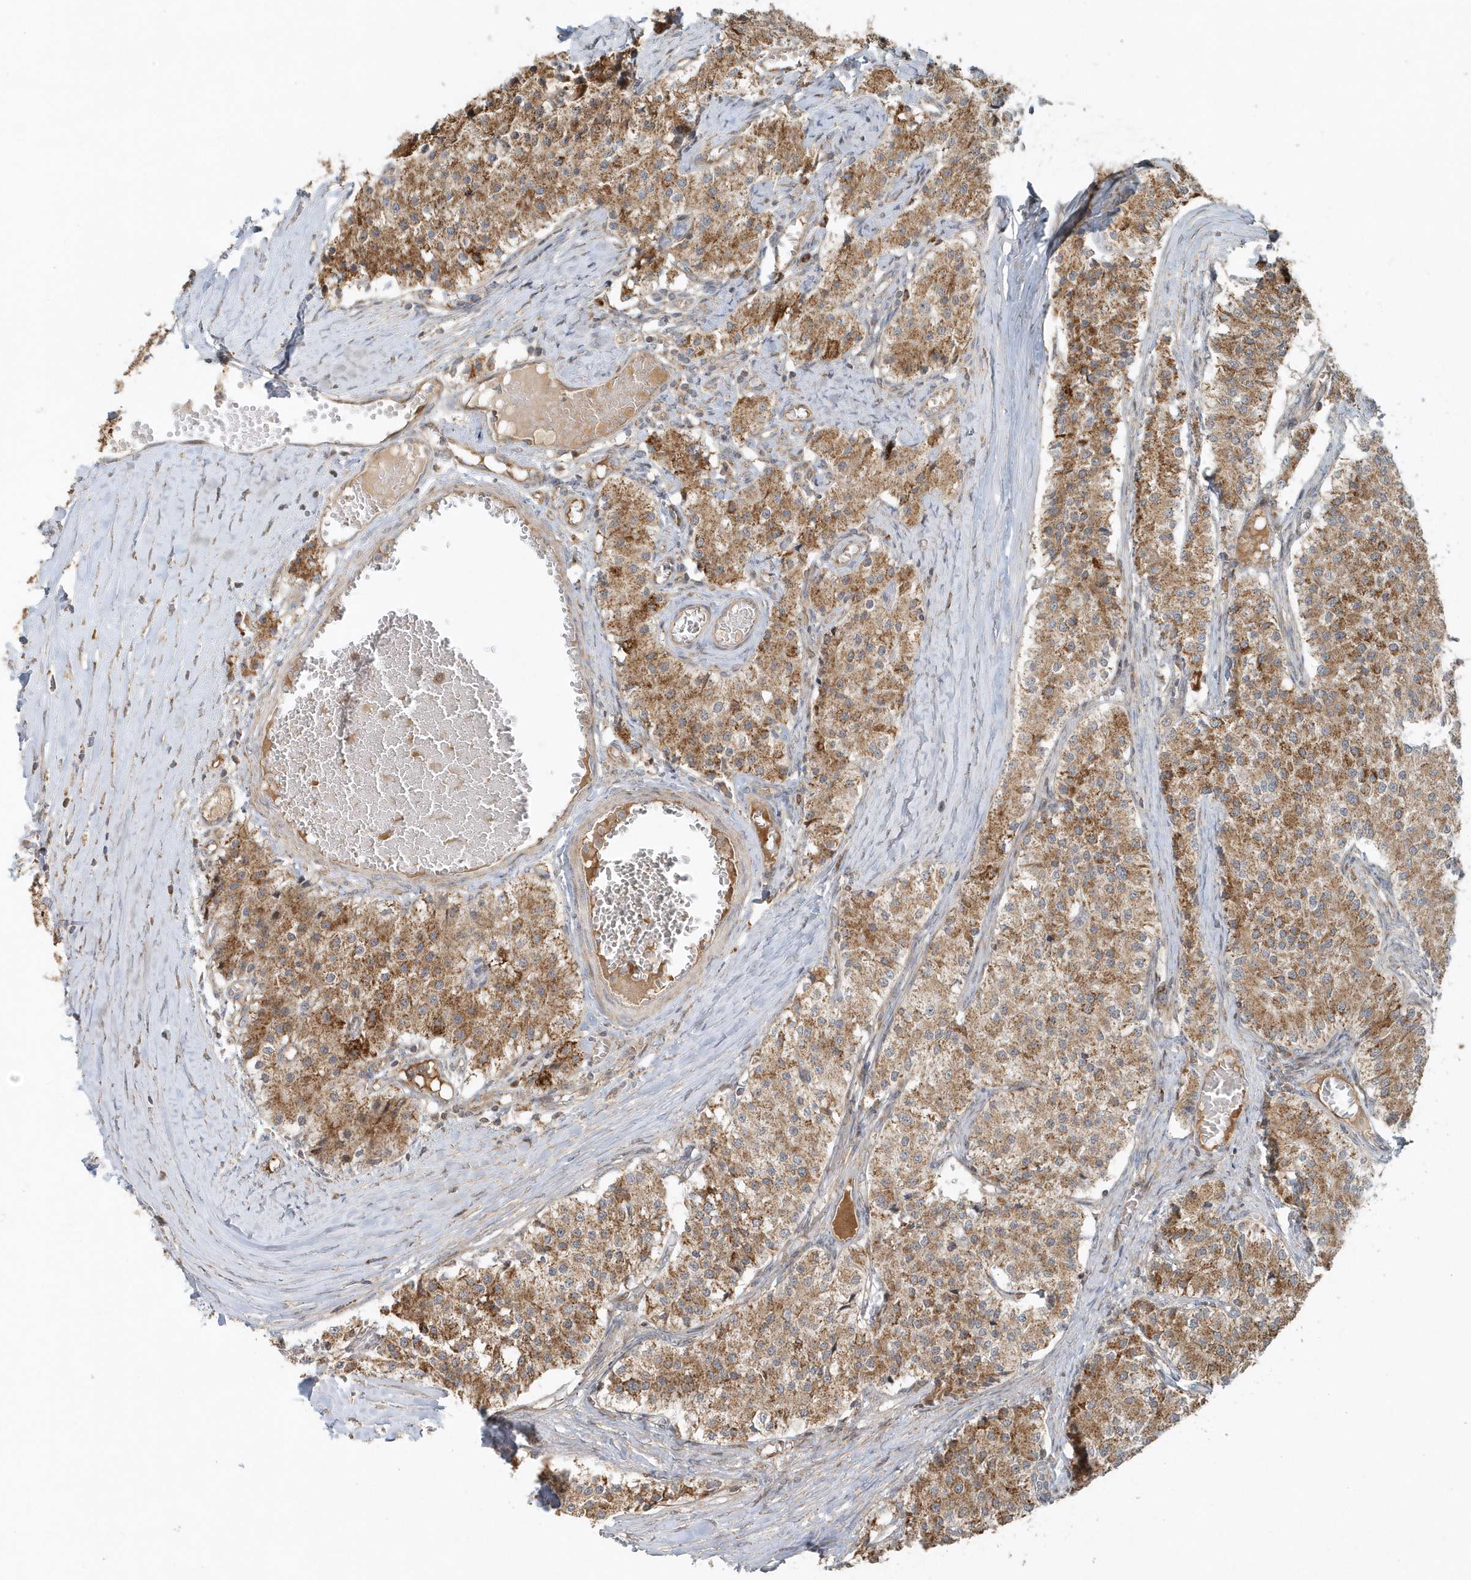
{"staining": {"intensity": "moderate", "quantity": ">75%", "location": "cytoplasmic/membranous"}, "tissue": "carcinoid", "cell_type": "Tumor cells", "image_type": "cancer", "snomed": [{"axis": "morphology", "description": "Carcinoid, malignant, NOS"}, {"axis": "topography", "description": "Colon"}], "caption": "Tumor cells demonstrate moderate cytoplasmic/membranous expression in about >75% of cells in malignant carcinoid.", "gene": "MMUT", "patient": {"sex": "female", "age": 52}}